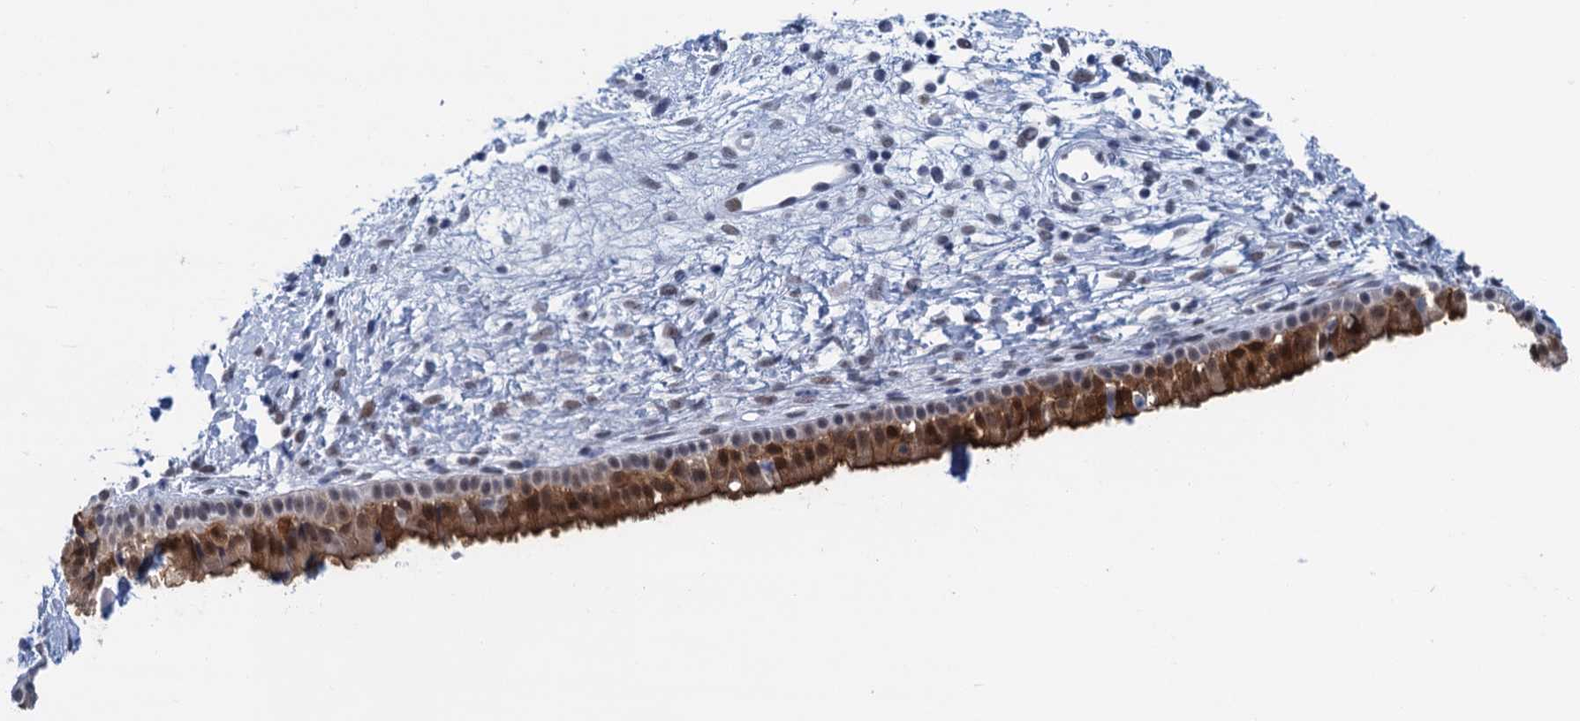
{"staining": {"intensity": "moderate", "quantity": ">75%", "location": "cytoplasmic/membranous"}, "tissue": "nasopharynx", "cell_type": "Respiratory epithelial cells", "image_type": "normal", "snomed": [{"axis": "morphology", "description": "Normal tissue, NOS"}, {"axis": "topography", "description": "Nasopharynx"}], "caption": "Immunohistochemical staining of benign human nasopharynx displays >75% levels of moderate cytoplasmic/membranous protein positivity in approximately >75% of respiratory epithelial cells.", "gene": "EPS8L1", "patient": {"sex": "male", "age": 22}}